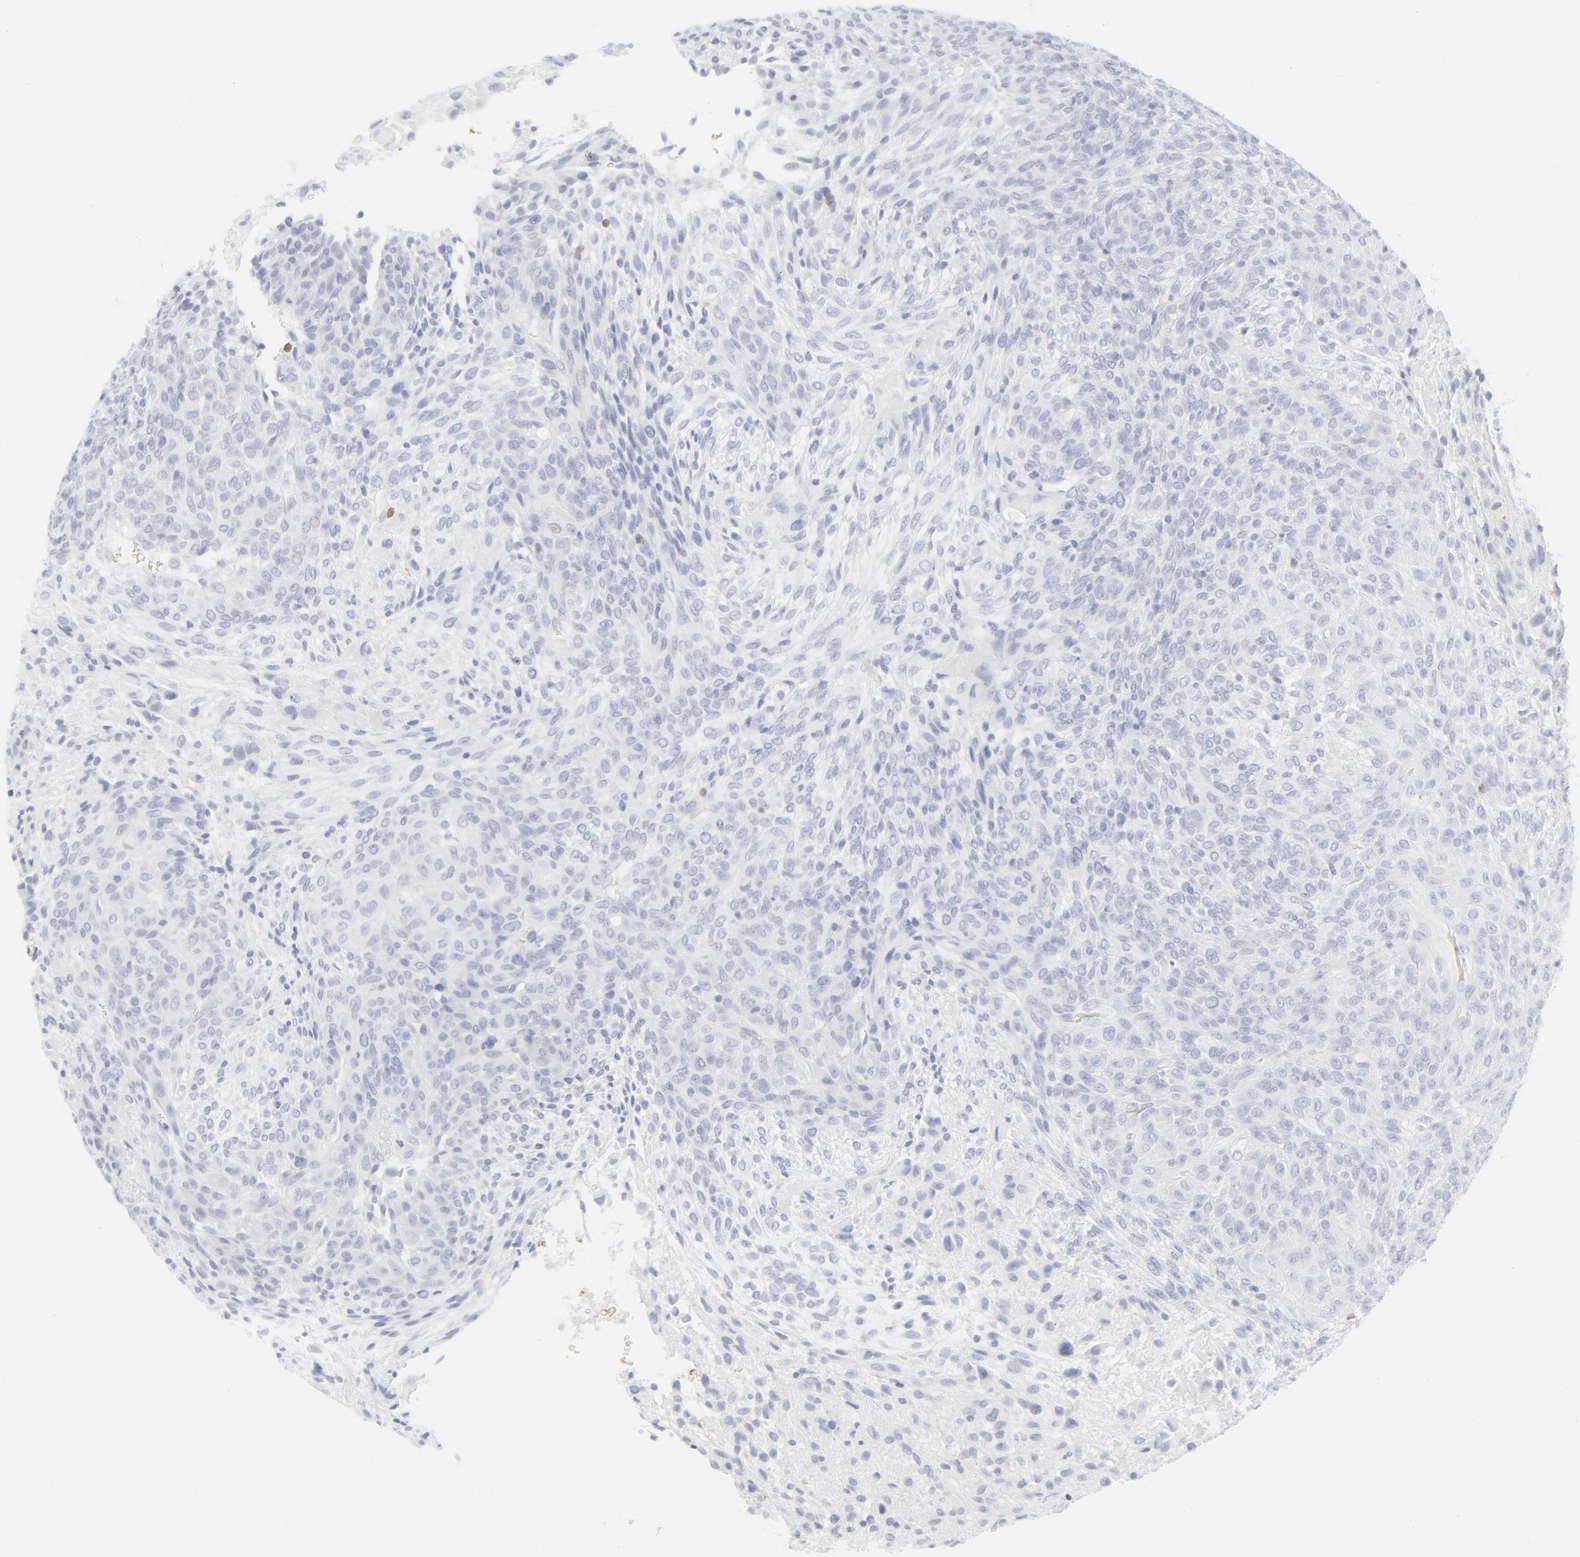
{"staining": {"intensity": "negative", "quantity": "none", "location": "none"}, "tissue": "glioma", "cell_type": "Tumor cells", "image_type": "cancer", "snomed": [{"axis": "morphology", "description": "Glioma, malignant, High grade"}, {"axis": "topography", "description": "Cerebral cortex"}], "caption": "Malignant high-grade glioma was stained to show a protein in brown. There is no significant positivity in tumor cells.", "gene": "CCR7", "patient": {"sex": "female", "age": 55}}